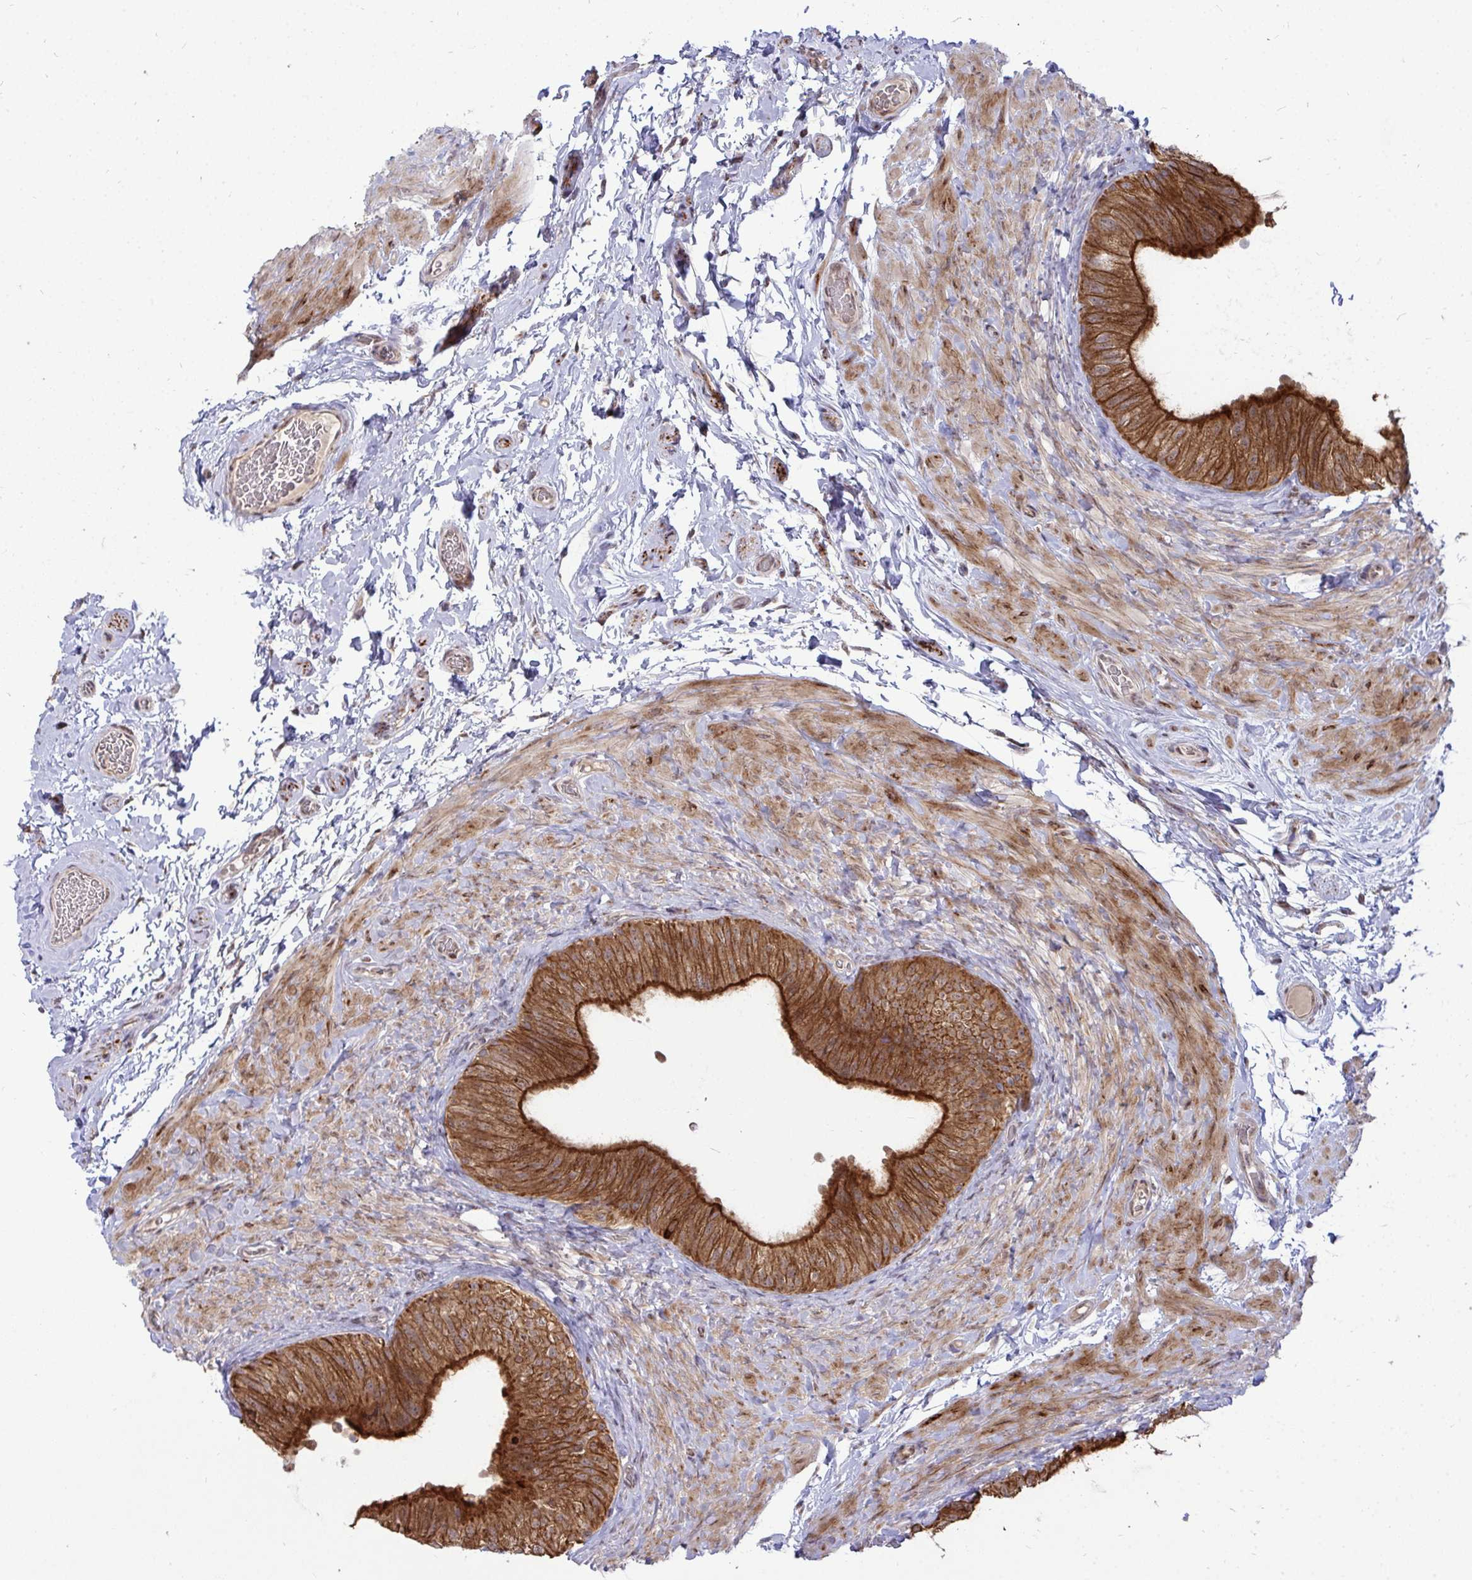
{"staining": {"intensity": "strong", "quantity": ">75%", "location": "cytoplasmic/membranous"}, "tissue": "epididymis", "cell_type": "Glandular cells", "image_type": "normal", "snomed": [{"axis": "morphology", "description": "Normal tissue, NOS"}, {"axis": "topography", "description": "Epididymis, spermatic cord, NOS"}, {"axis": "topography", "description": "Epididymis"}], "caption": "A brown stain labels strong cytoplasmic/membranous positivity of a protein in glandular cells of normal epididymis. (DAB (3,3'-diaminobenzidine) = brown stain, brightfield microscopy at high magnification).", "gene": "TRIM44", "patient": {"sex": "male", "age": 31}}